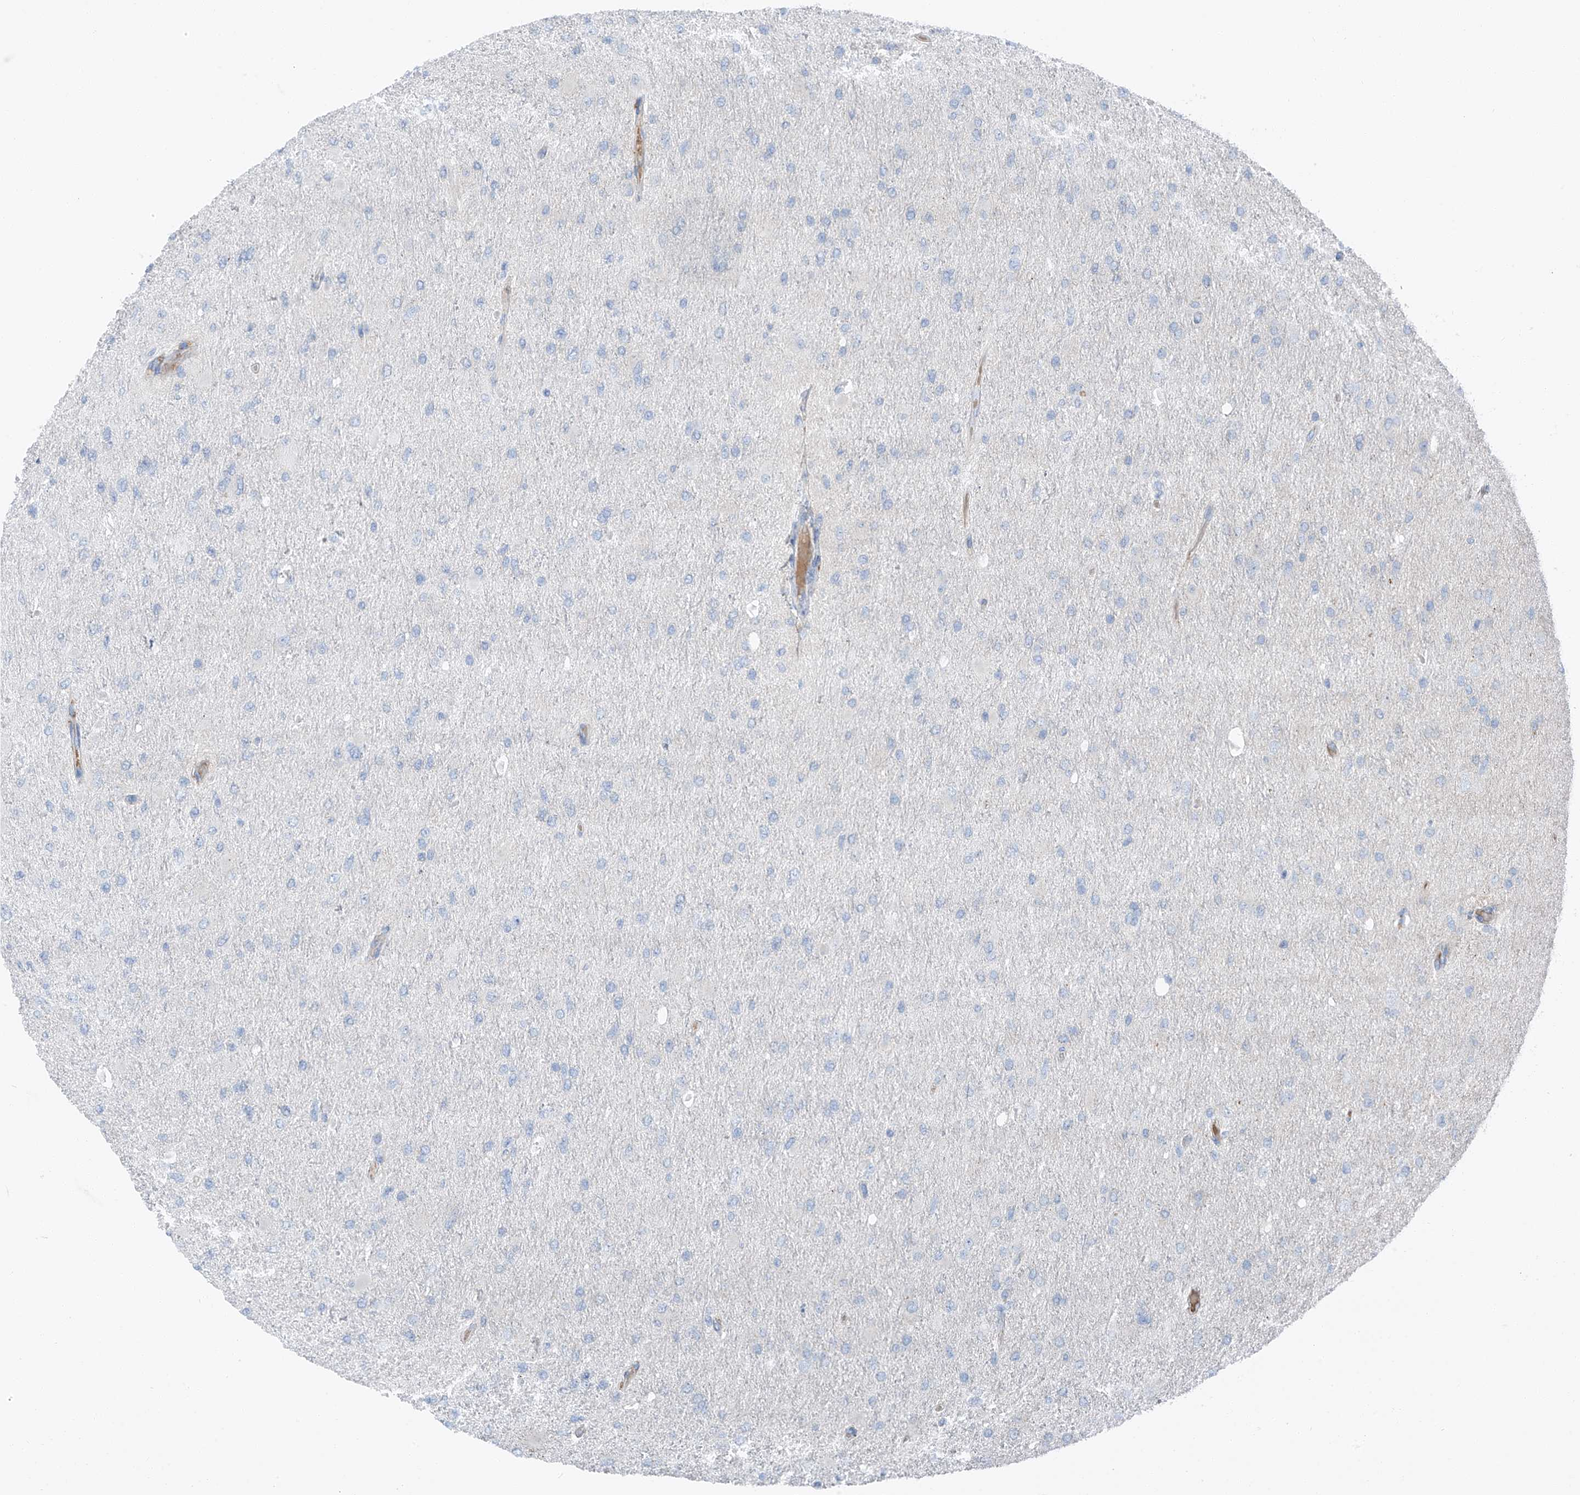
{"staining": {"intensity": "negative", "quantity": "none", "location": "none"}, "tissue": "glioma", "cell_type": "Tumor cells", "image_type": "cancer", "snomed": [{"axis": "morphology", "description": "Glioma, malignant, High grade"}, {"axis": "topography", "description": "Cerebral cortex"}], "caption": "This is an immunohistochemistry micrograph of high-grade glioma (malignant). There is no expression in tumor cells.", "gene": "CHMP2B", "patient": {"sex": "female", "age": 36}}